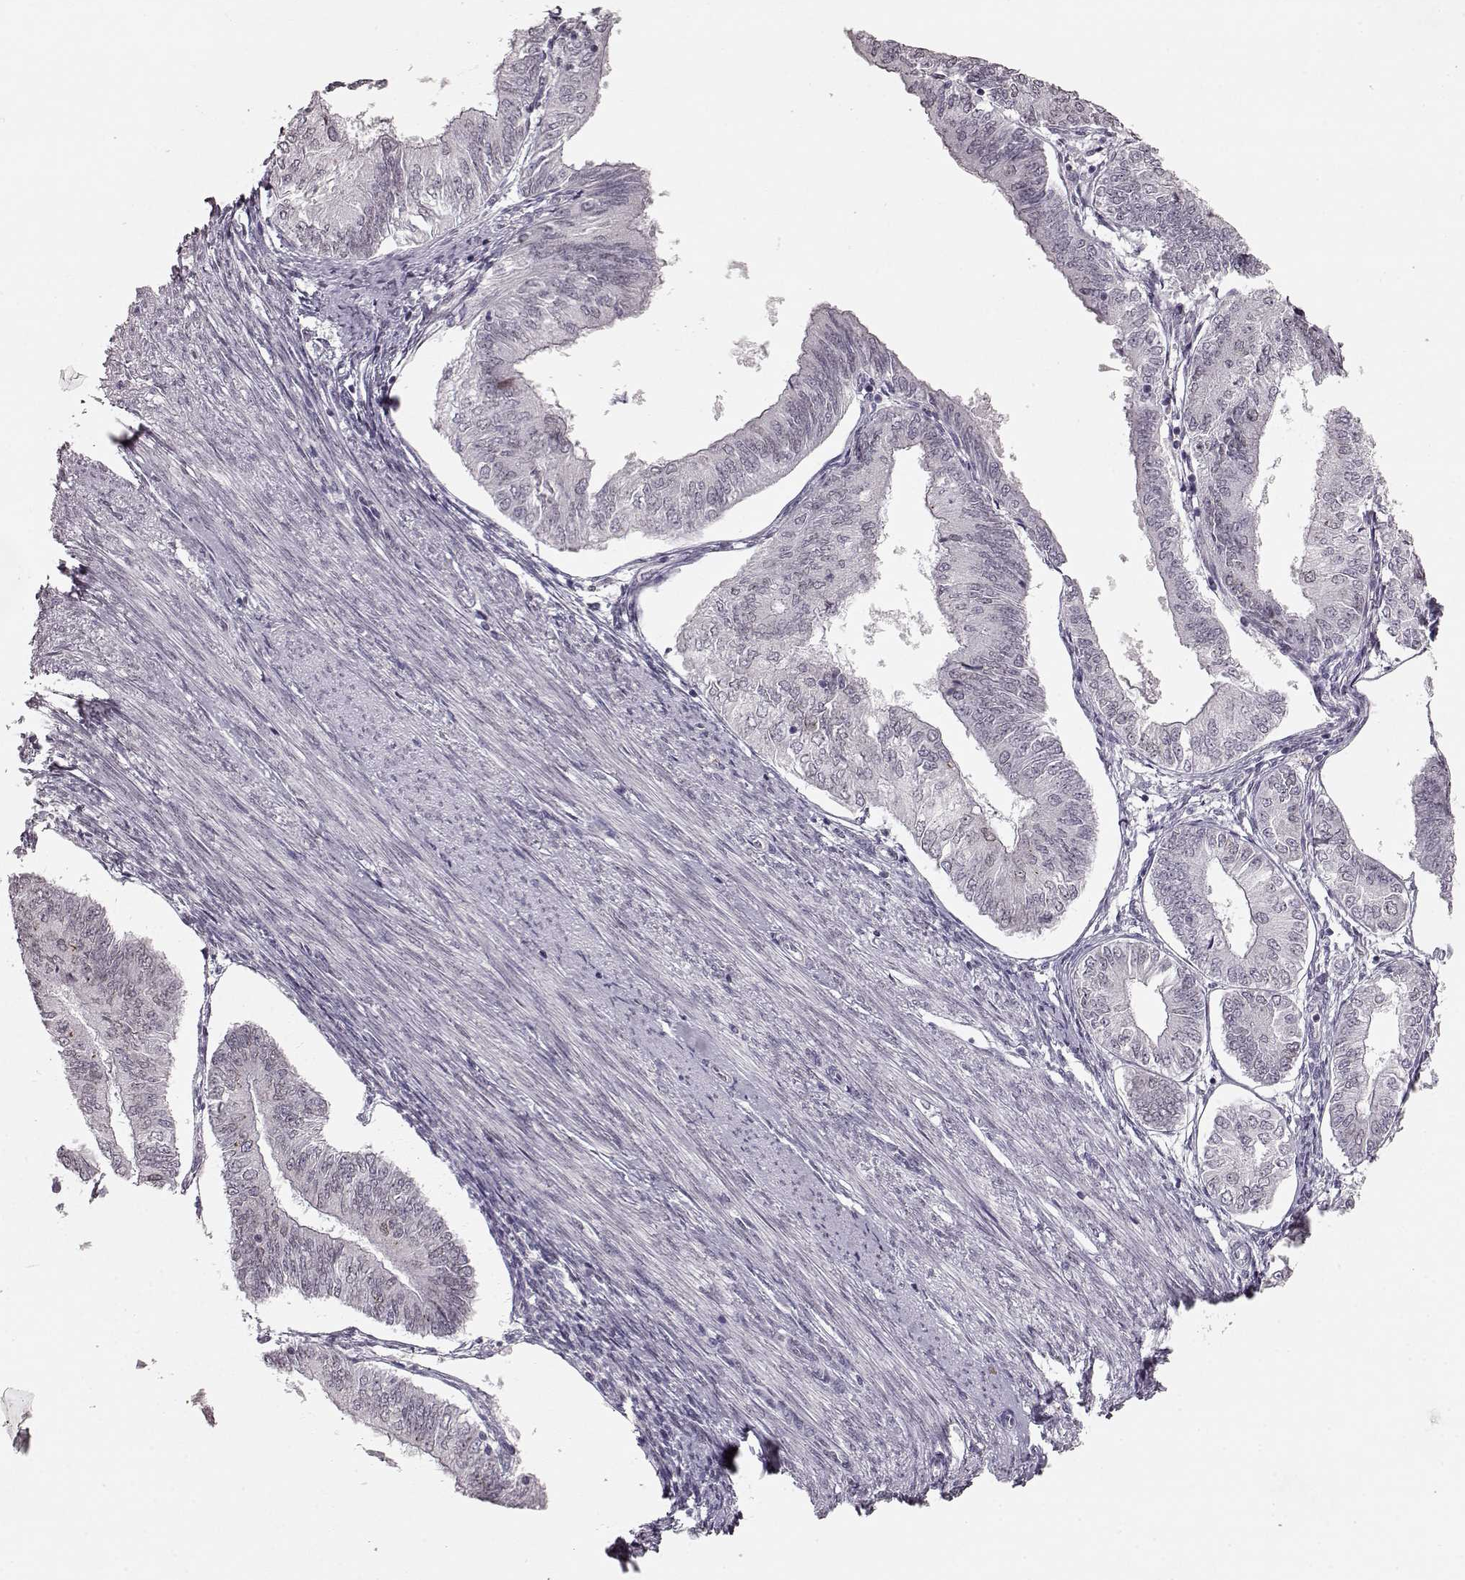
{"staining": {"intensity": "weak", "quantity": "<25%", "location": "cytoplasmic/membranous,nuclear"}, "tissue": "endometrial cancer", "cell_type": "Tumor cells", "image_type": "cancer", "snomed": [{"axis": "morphology", "description": "Adenocarcinoma, NOS"}, {"axis": "topography", "description": "Endometrium"}], "caption": "Immunohistochemistry micrograph of neoplastic tissue: human endometrial cancer (adenocarcinoma) stained with DAB (3,3'-diaminobenzidine) displays no significant protein expression in tumor cells.", "gene": "DCAF12", "patient": {"sex": "female", "age": 58}}